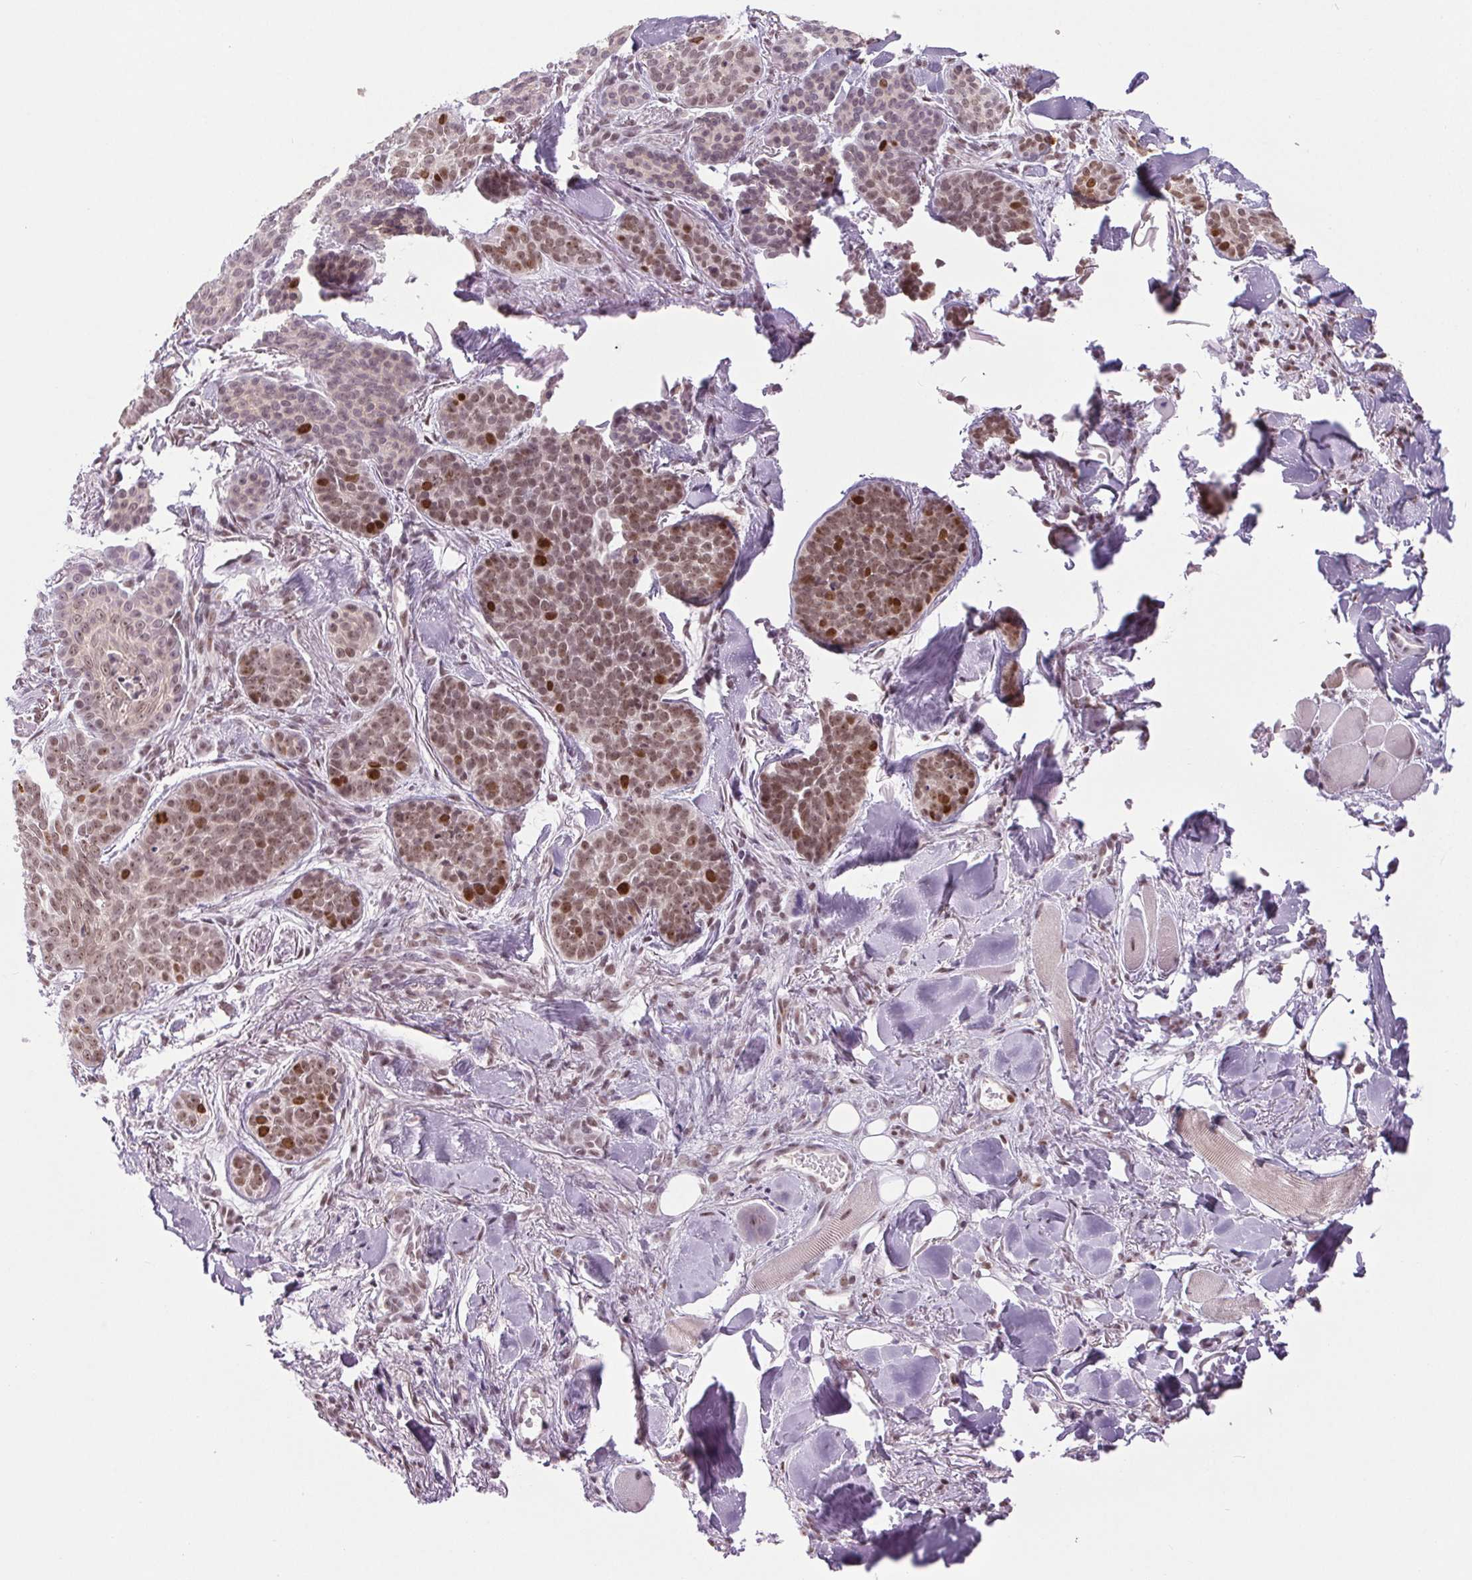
{"staining": {"intensity": "moderate", "quantity": ">75%", "location": "nuclear"}, "tissue": "skin cancer", "cell_type": "Tumor cells", "image_type": "cancer", "snomed": [{"axis": "morphology", "description": "Basal cell carcinoma"}, {"axis": "topography", "description": "Skin"}, {"axis": "topography", "description": "Skin of nose"}], "caption": "Immunohistochemical staining of human basal cell carcinoma (skin) reveals moderate nuclear protein expression in approximately >75% of tumor cells.", "gene": "SMIM6", "patient": {"sex": "female", "age": 81}}